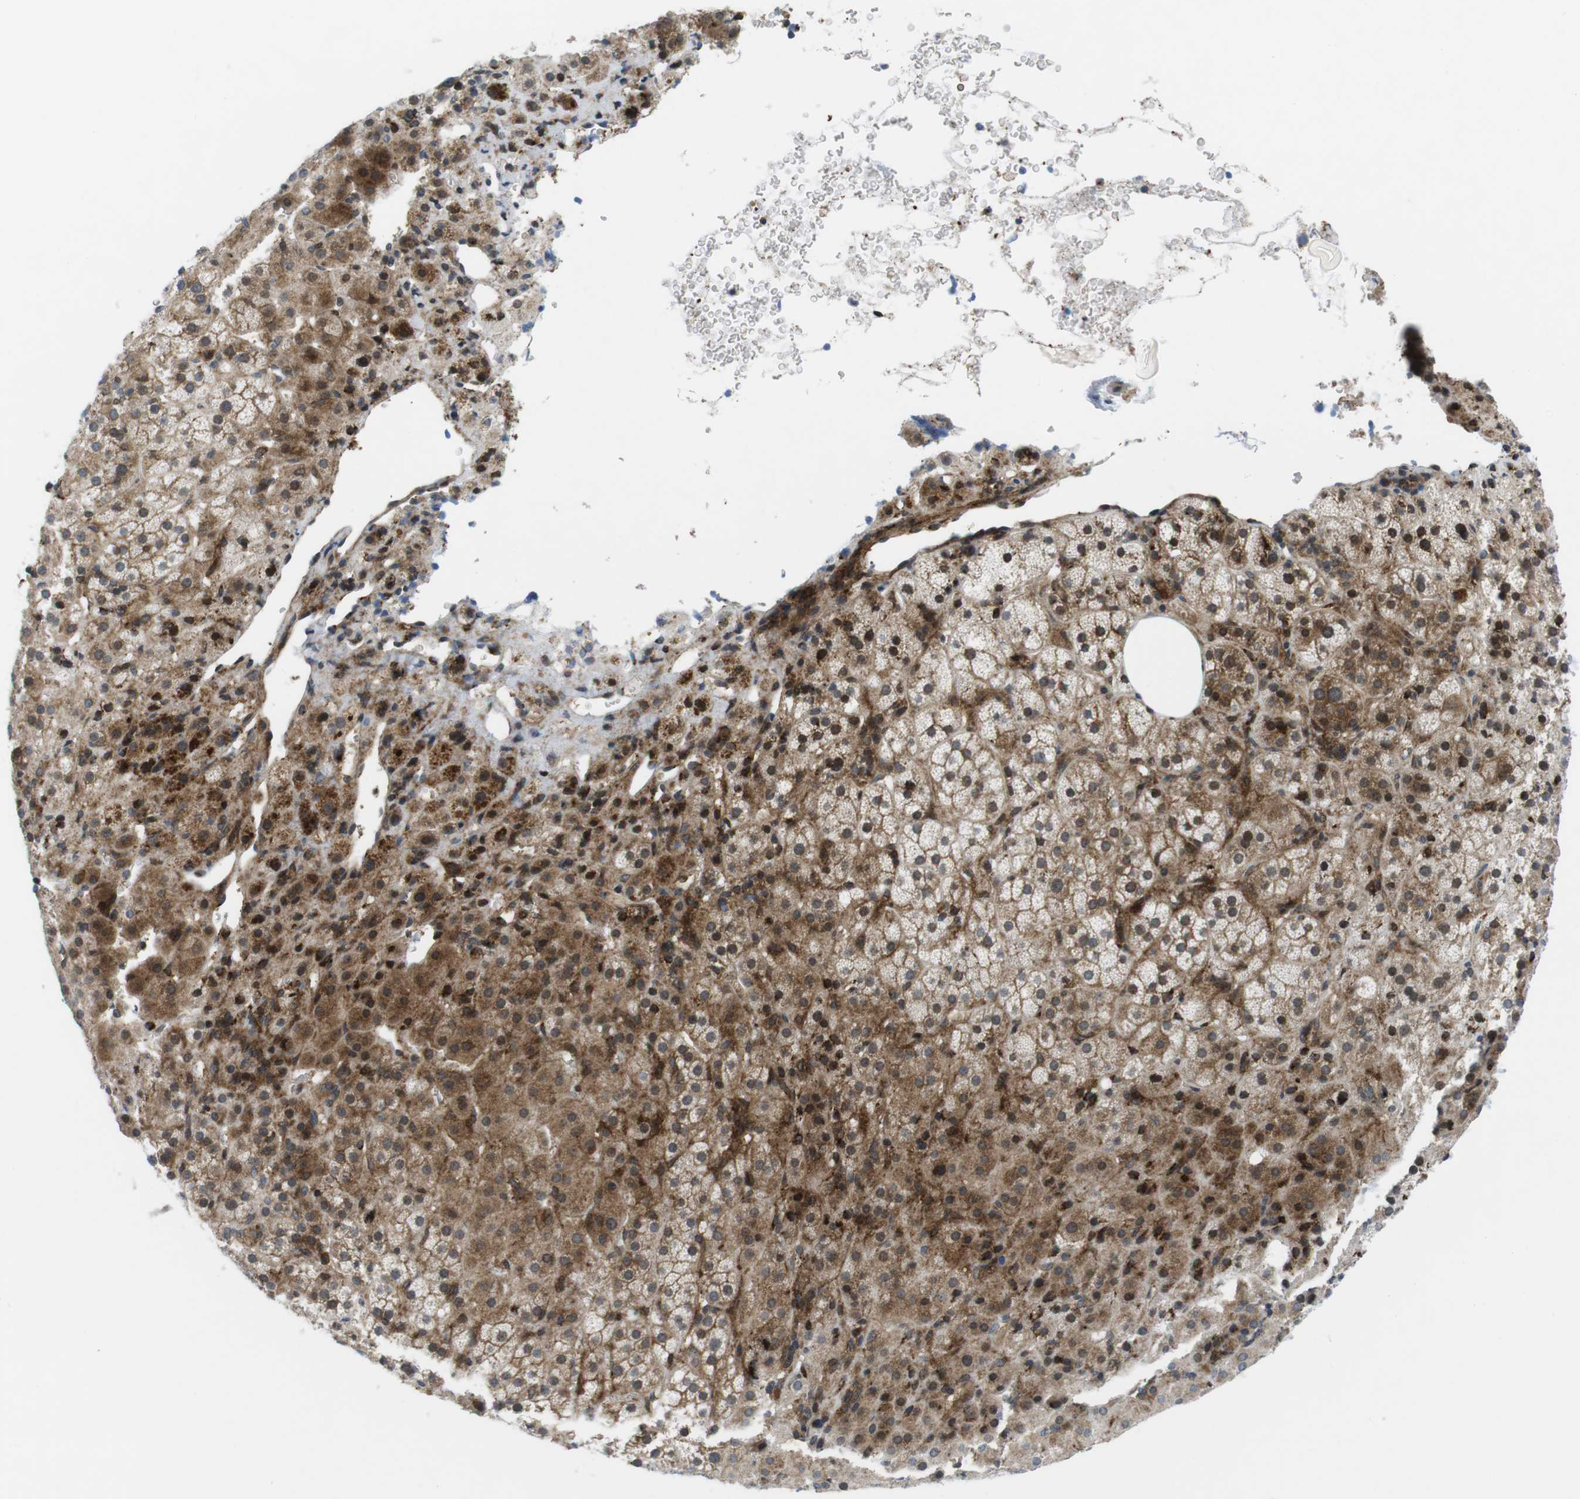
{"staining": {"intensity": "moderate", "quantity": ">75%", "location": "cytoplasmic/membranous,nuclear"}, "tissue": "adrenal gland", "cell_type": "Glandular cells", "image_type": "normal", "snomed": [{"axis": "morphology", "description": "Normal tissue, NOS"}, {"axis": "topography", "description": "Adrenal gland"}], "caption": "Protein staining reveals moderate cytoplasmic/membranous,nuclear staining in about >75% of glandular cells in normal adrenal gland. The protein of interest is stained brown, and the nuclei are stained in blue (DAB (3,3'-diaminobenzidine) IHC with brightfield microscopy, high magnification).", "gene": "CUL7", "patient": {"sex": "female", "age": 57}}